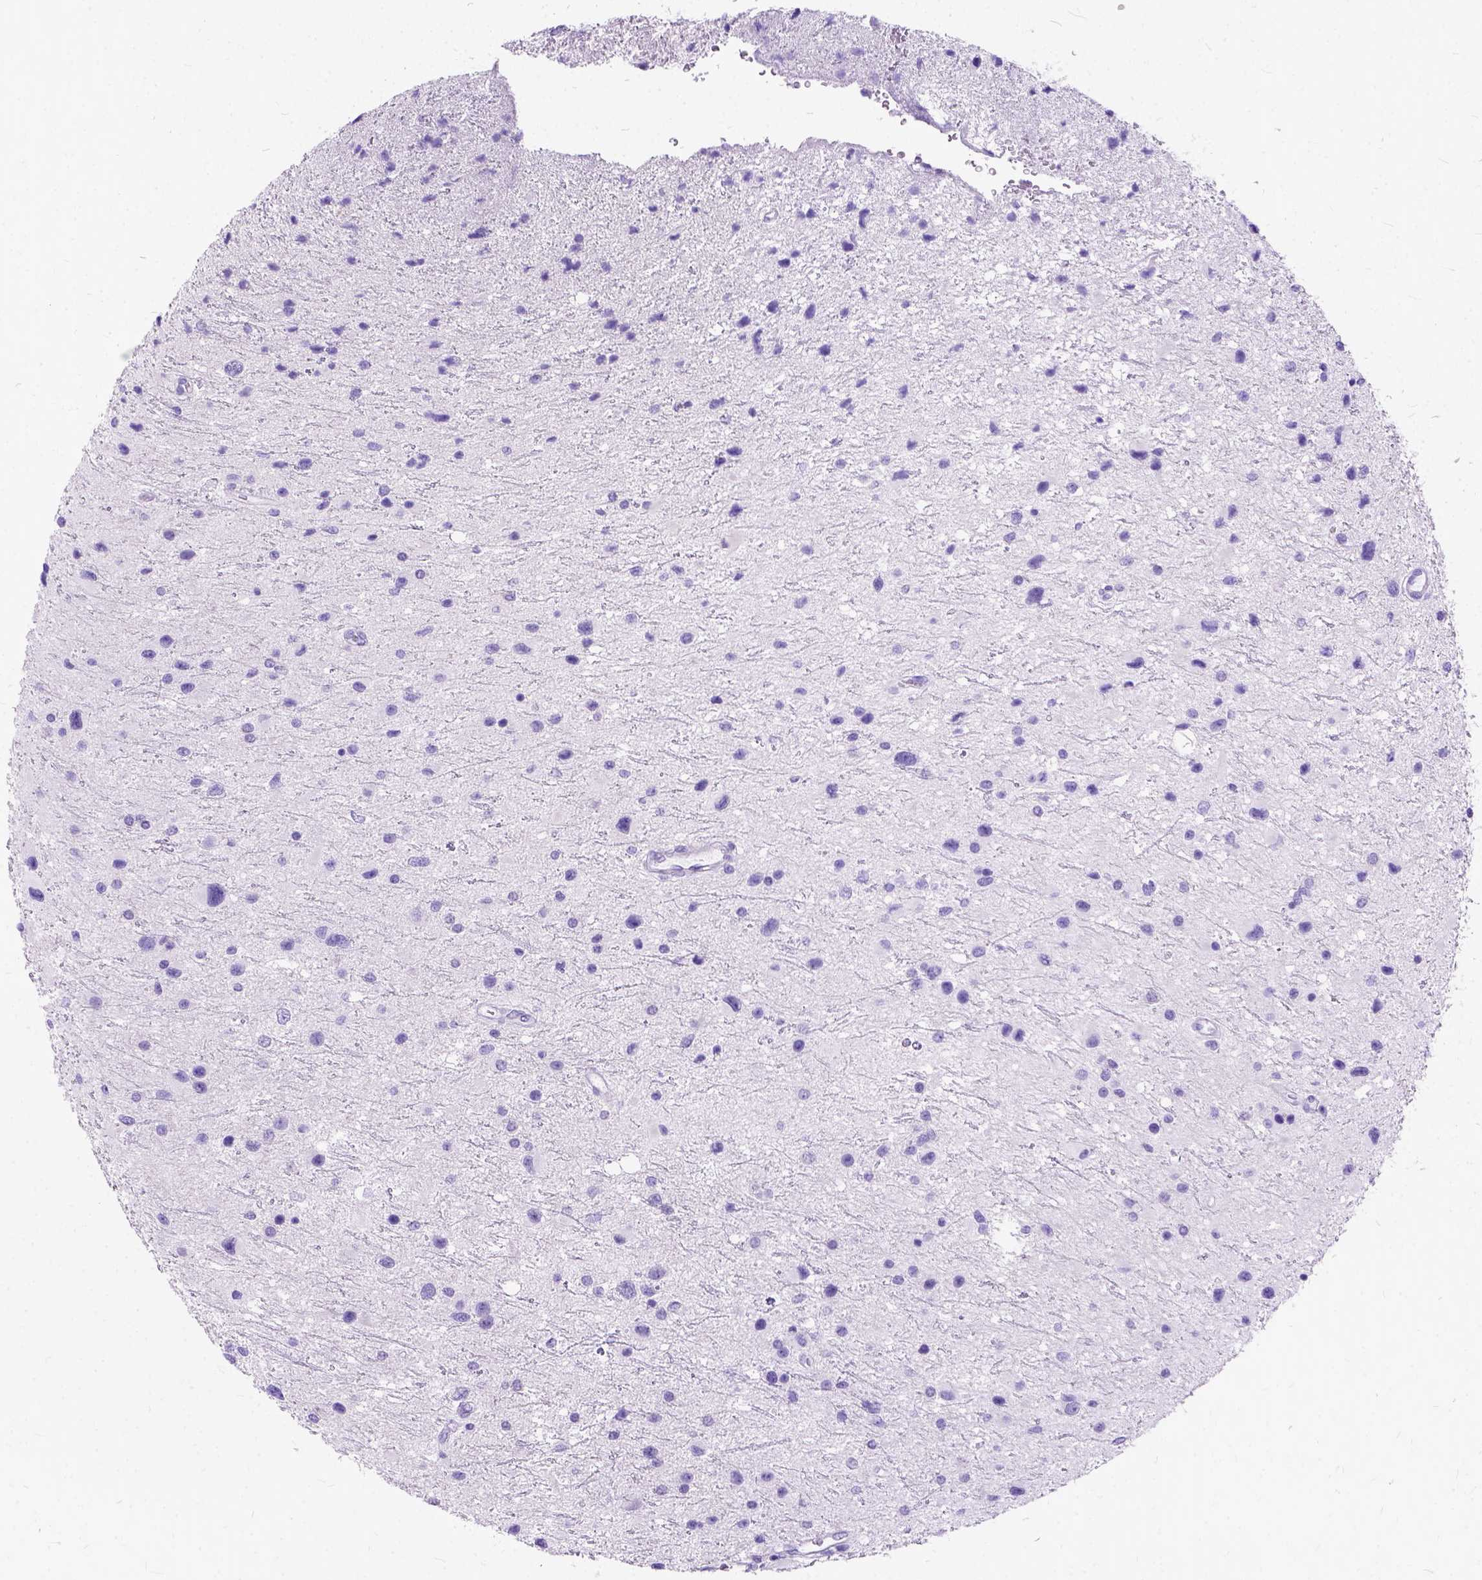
{"staining": {"intensity": "negative", "quantity": "none", "location": "none"}, "tissue": "glioma", "cell_type": "Tumor cells", "image_type": "cancer", "snomed": [{"axis": "morphology", "description": "Glioma, malignant, Low grade"}, {"axis": "topography", "description": "Brain"}], "caption": "Tumor cells show no significant protein staining in malignant glioma (low-grade).", "gene": "C1QTNF3", "patient": {"sex": "female", "age": 32}}